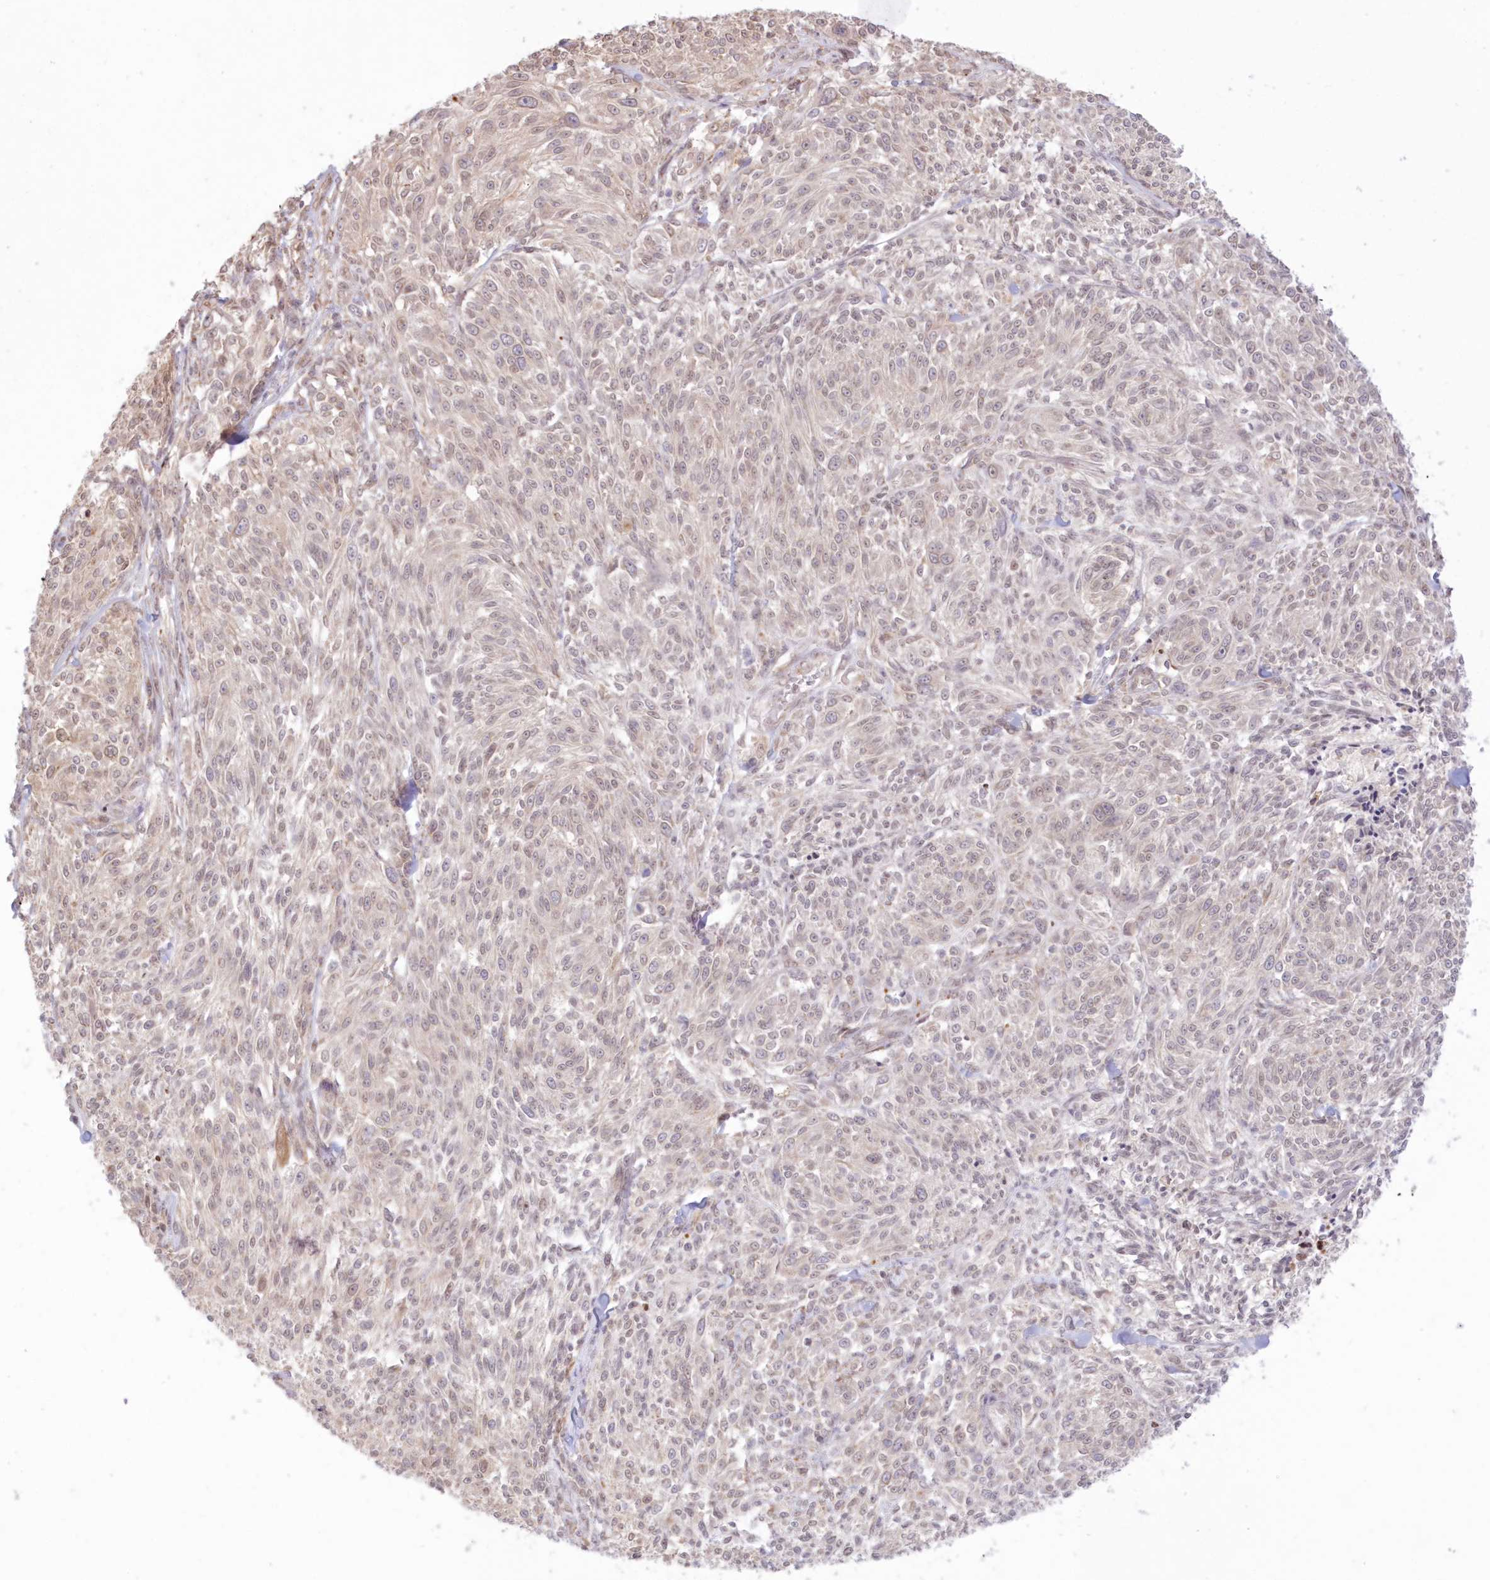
{"staining": {"intensity": "weak", "quantity": "25%-75%", "location": "nuclear"}, "tissue": "melanoma", "cell_type": "Tumor cells", "image_type": "cancer", "snomed": [{"axis": "morphology", "description": "Malignant melanoma, NOS"}, {"axis": "topography", "description": "Skin of trunk"}], "caption": "Approximately 25%-75% of tumor cells in malignant melanoma display weak nuclear protein staining as visualized by brown immunohistochemical staining.", "gene": "RNPEP", "patient": {"sex": "male", "age": 71}}